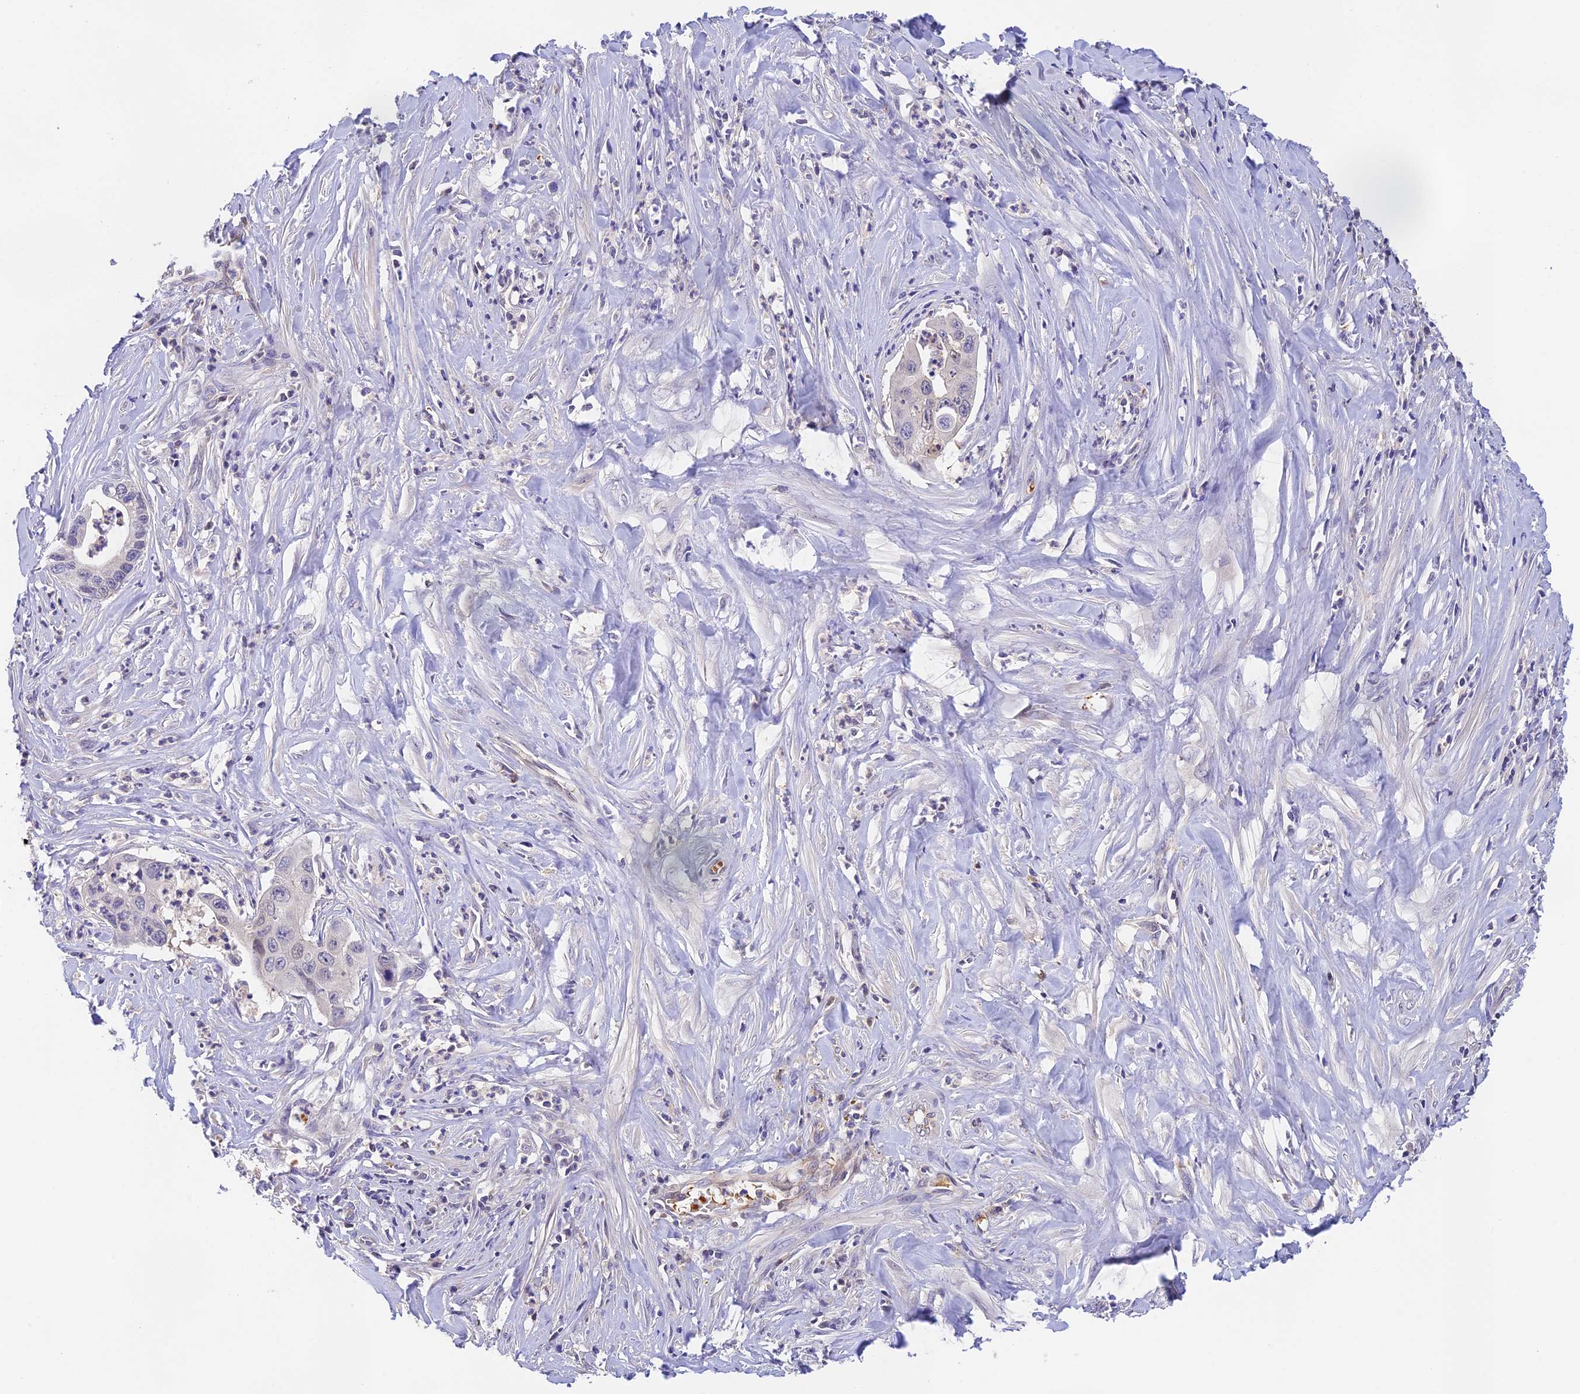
{"staining": {"intensity": "weak", "quantity": "<25%", "location": "cytoplasmic/membranous"}, "tissue": "pancreatic cancer", "cell_type": "Tumor cells", "image_type": "cancer", "snomed": [{"axis": "morphology", "description": "Adenocarcinoma, NOS"}, {"axis": "topography", "description": "Pancreas"}], "caption": "This is an IHC image of adenocarcinoma (pancreatic). There is no positivity in tumor cells.", "gene": "HDHD2", "patient": {"sex": "male", "age": 73}}